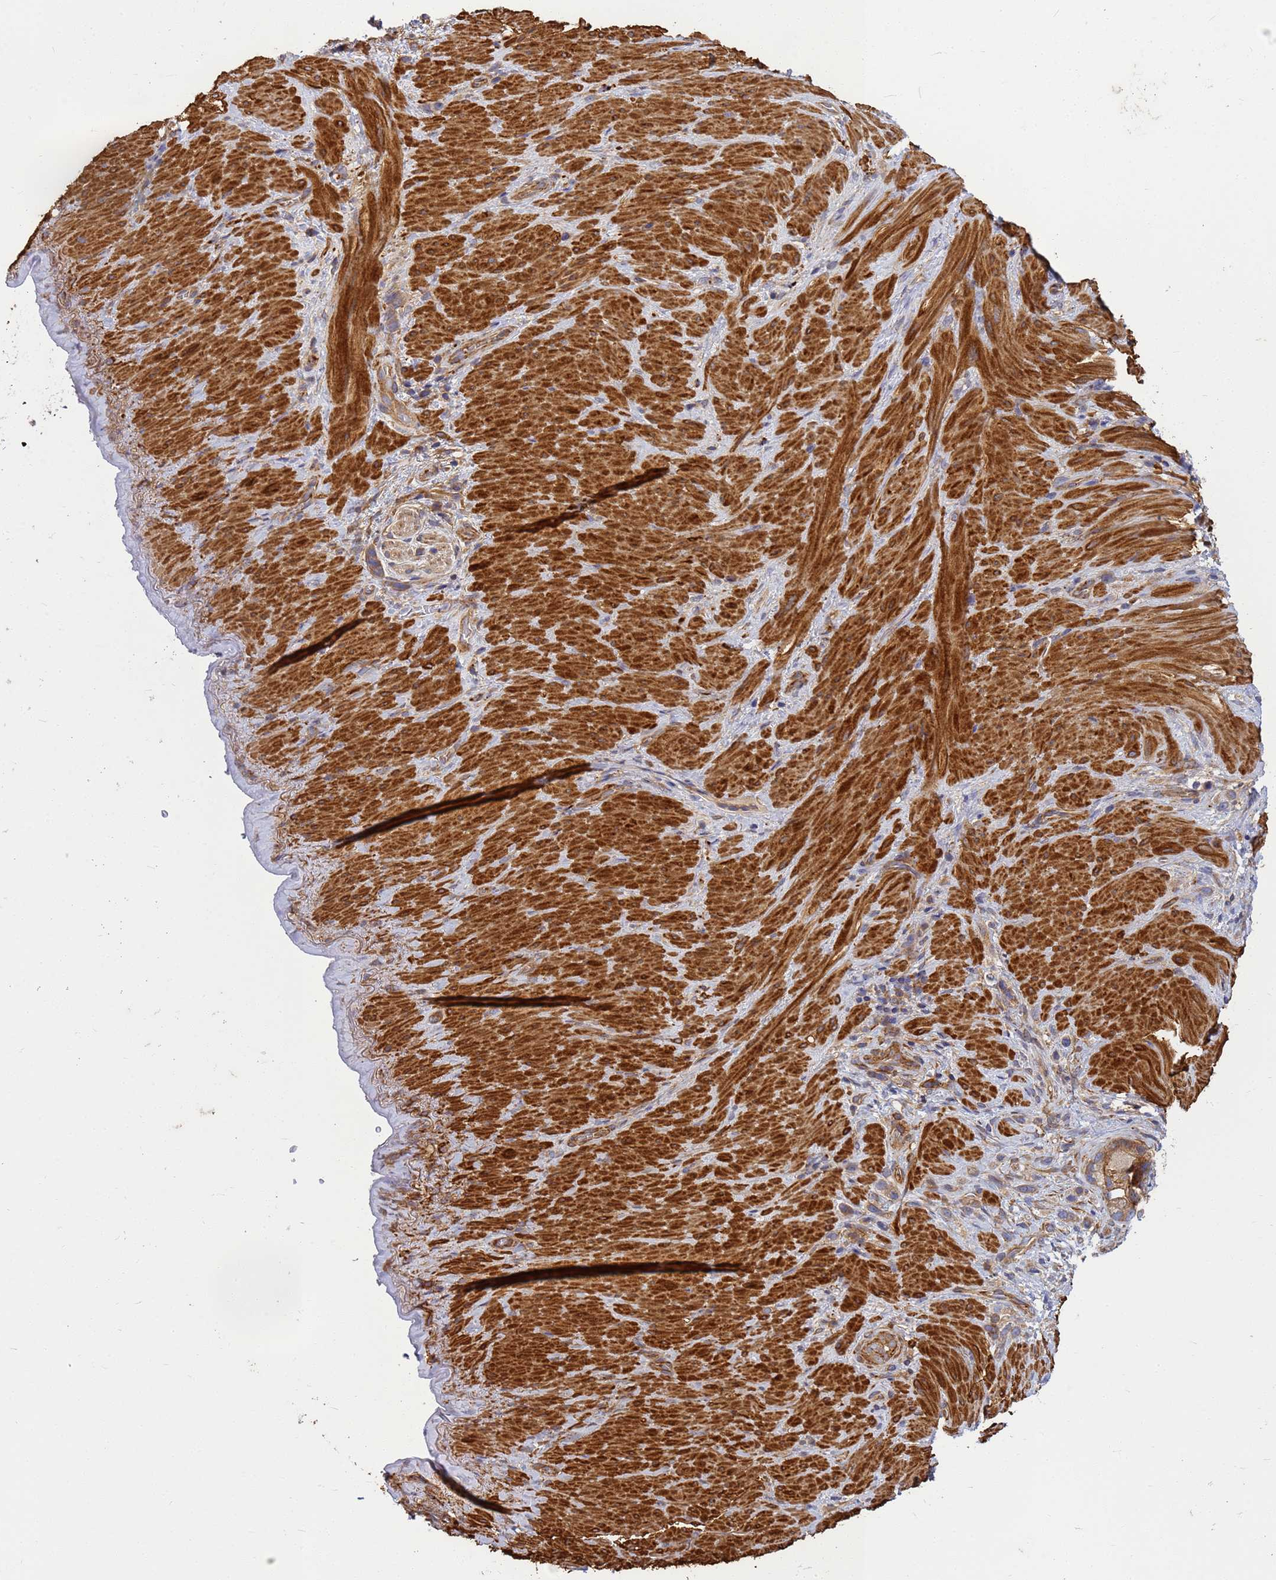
{"staining": {"intensity": "moderate", "quantity": ">75%", "location": "cytoplasmic/membranous"}, "tissue": "stomach cancer", "cell_type": "Tumor cells", "image_type": "cancer", "snomed": [{"axis": "morphology", "description": "Adenocarcinoma, NOS"}, {"axis": "topography", "description": "Stomach"}], "caption": "Protein staining of stomach cancer (adenocarcinoma) tissue reveals moderate cytoplasmic/membranous staining in approximately >75% of tumor cells.", "gene": "C2CD5", "patient": {"sex": "female", "age": 65}}